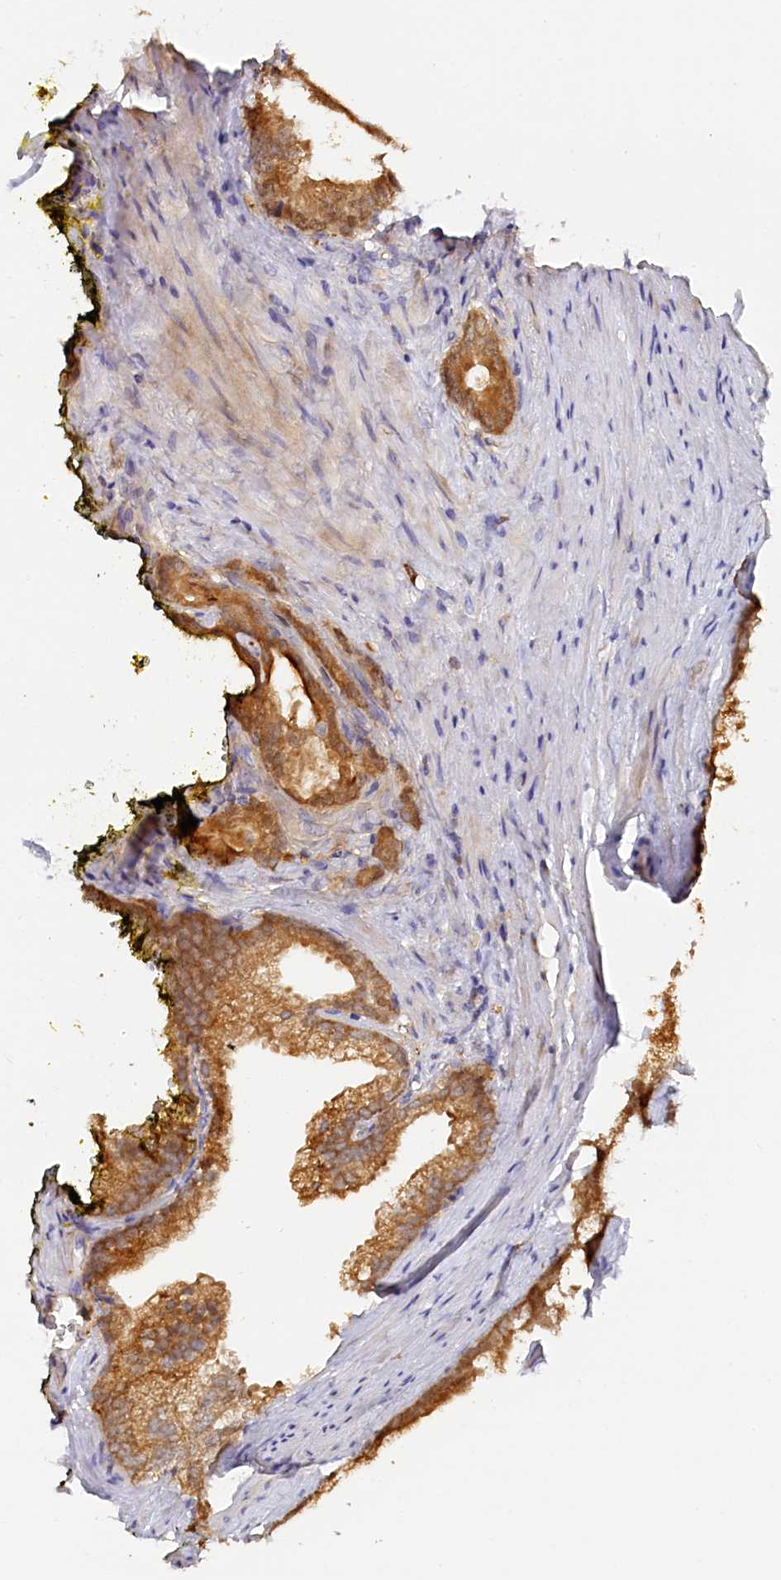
{"staining": {"intensity": "moderate", "quantity": ">75%", "location": "cytoplasmic/membranous"}, "tissue": "prostate cancer", "cell_type": "Tumor cells", "image_type": "cancer", "snomed": [{"axis": "morphology", "description": "Adenocarcinoma, Low grade"}, {"axis": "topography", "description": "Prostate"}], "caption": "Human low-grade adenocarcinoma (prostate) stained with a protein marker reveals moderate staining in tumor cells.", "gene": "KATNB1", "patient": {"sex": "male", "age": 71}}